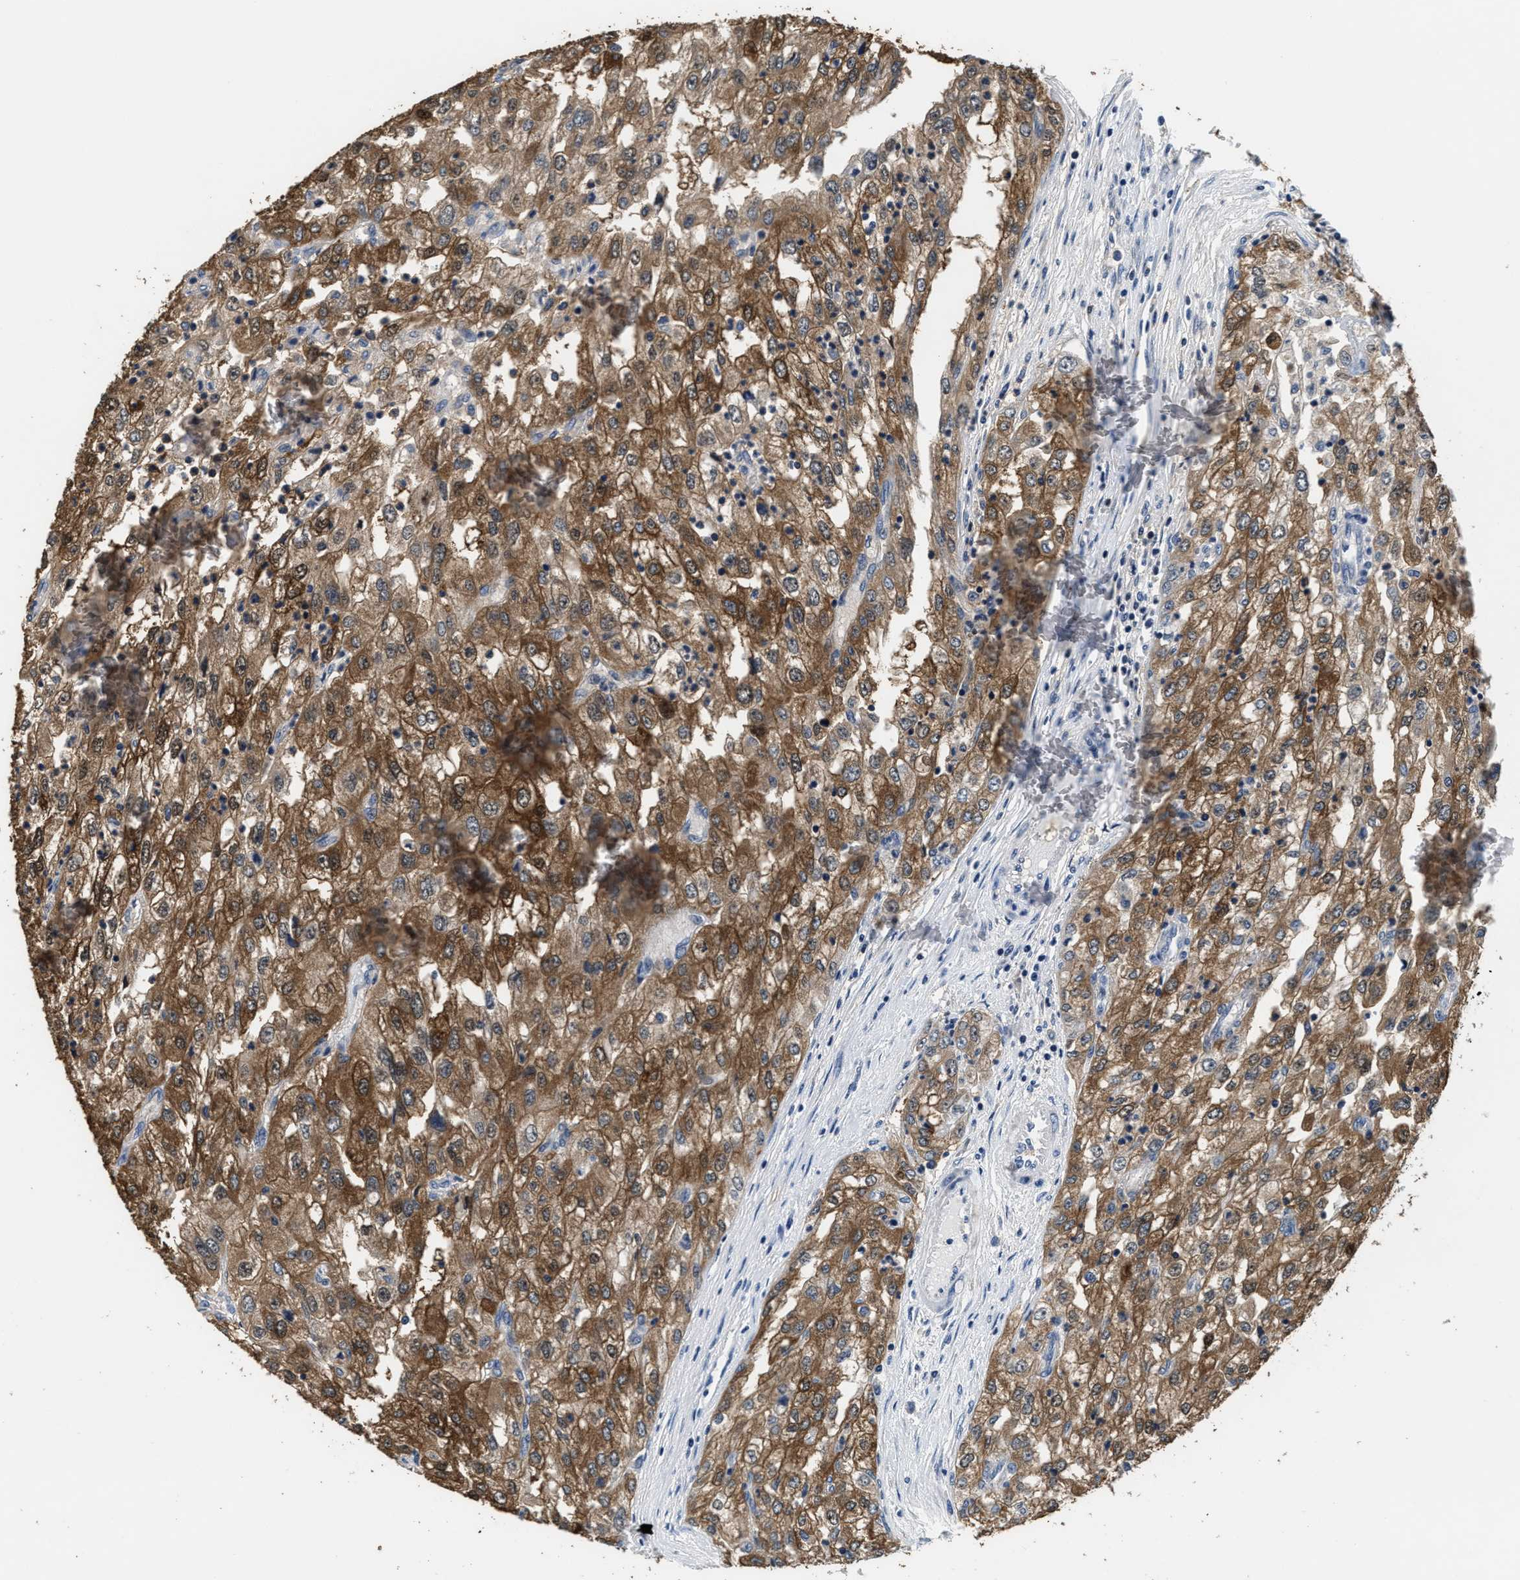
{"staining": {"intensity": "moderate", "quantity": ">75%", "location": "cytoplasmic/membranous"}, "tissue": "renal cancer", "cell_type": "Tumor cells", "image_type": "cancer", "snomed": [{"axis": "morphology", "description": "Adenocarcinoma, NOS"}, {"axis": "topography", "description": "Kidney"}], "caption": "An immunohistochemistry micrograph of tumor tissue is shown. Protein staining in brown highlights moderate cytoplasmic/membranous positivity in renal adenocarcinoma within tumor cells.", "gene": "PHPT1", "patient": {"sex": "female", "age": 54}}